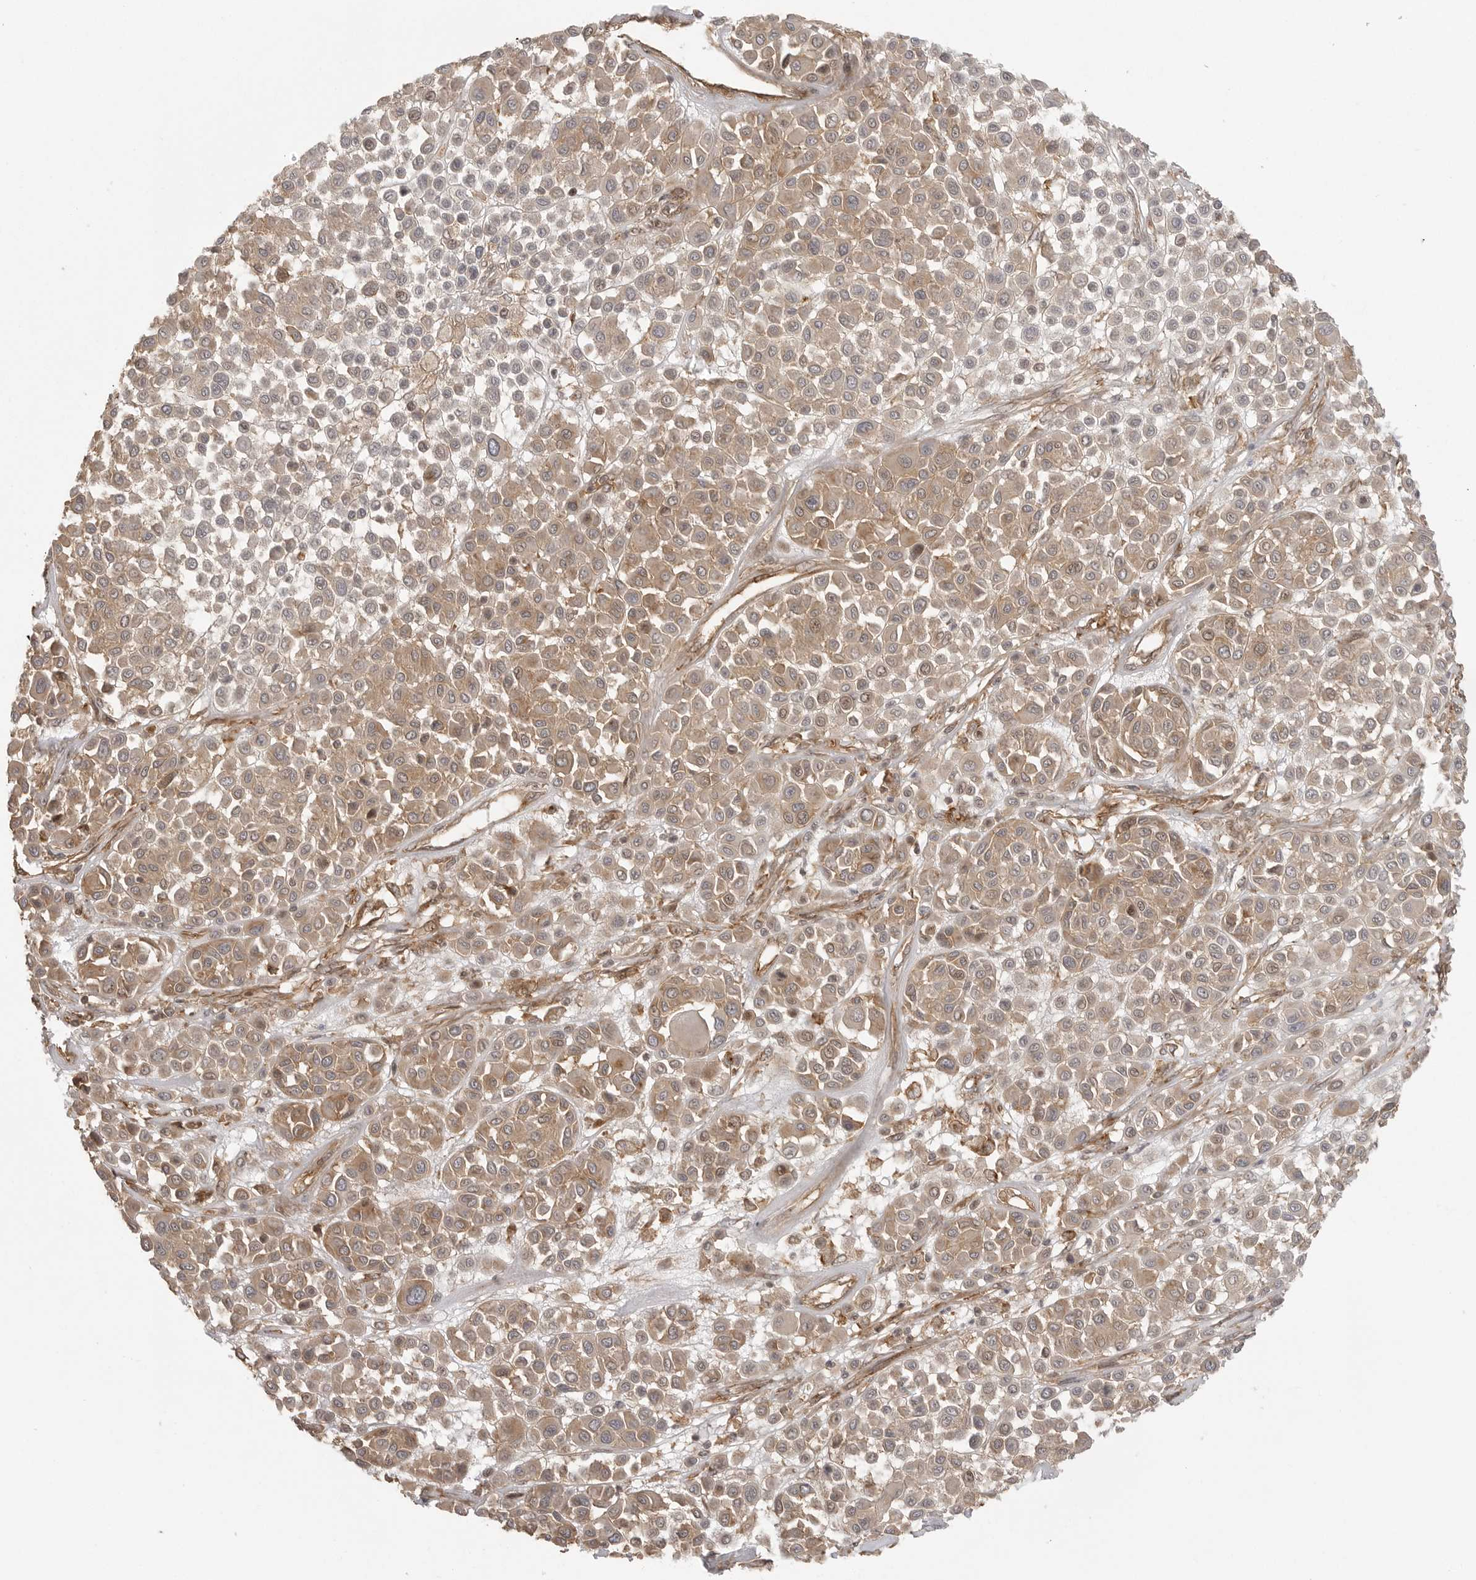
{"staining": {"intensity": "moderate", "quantity": ">75%", "location": "cytoplasmic/membranous"}, "tissue": "melanoma", "cell_type": "Tumor cells", "image_type": "cancer", "snomed": [{"axis": "morphology", "description": "Malignant melanoma, Metastatic site"}, {"axis": "topography", "description": "Soft tissue"}], "caption": "The micrograph exhibits staining of malignant melanoma (metastatic site), revealing moderate cytoplasmic/membranous protein staining (brown color) within tumor cells.", "gene": "FAT3", "patient": {"sex": "male", "age": 41}}